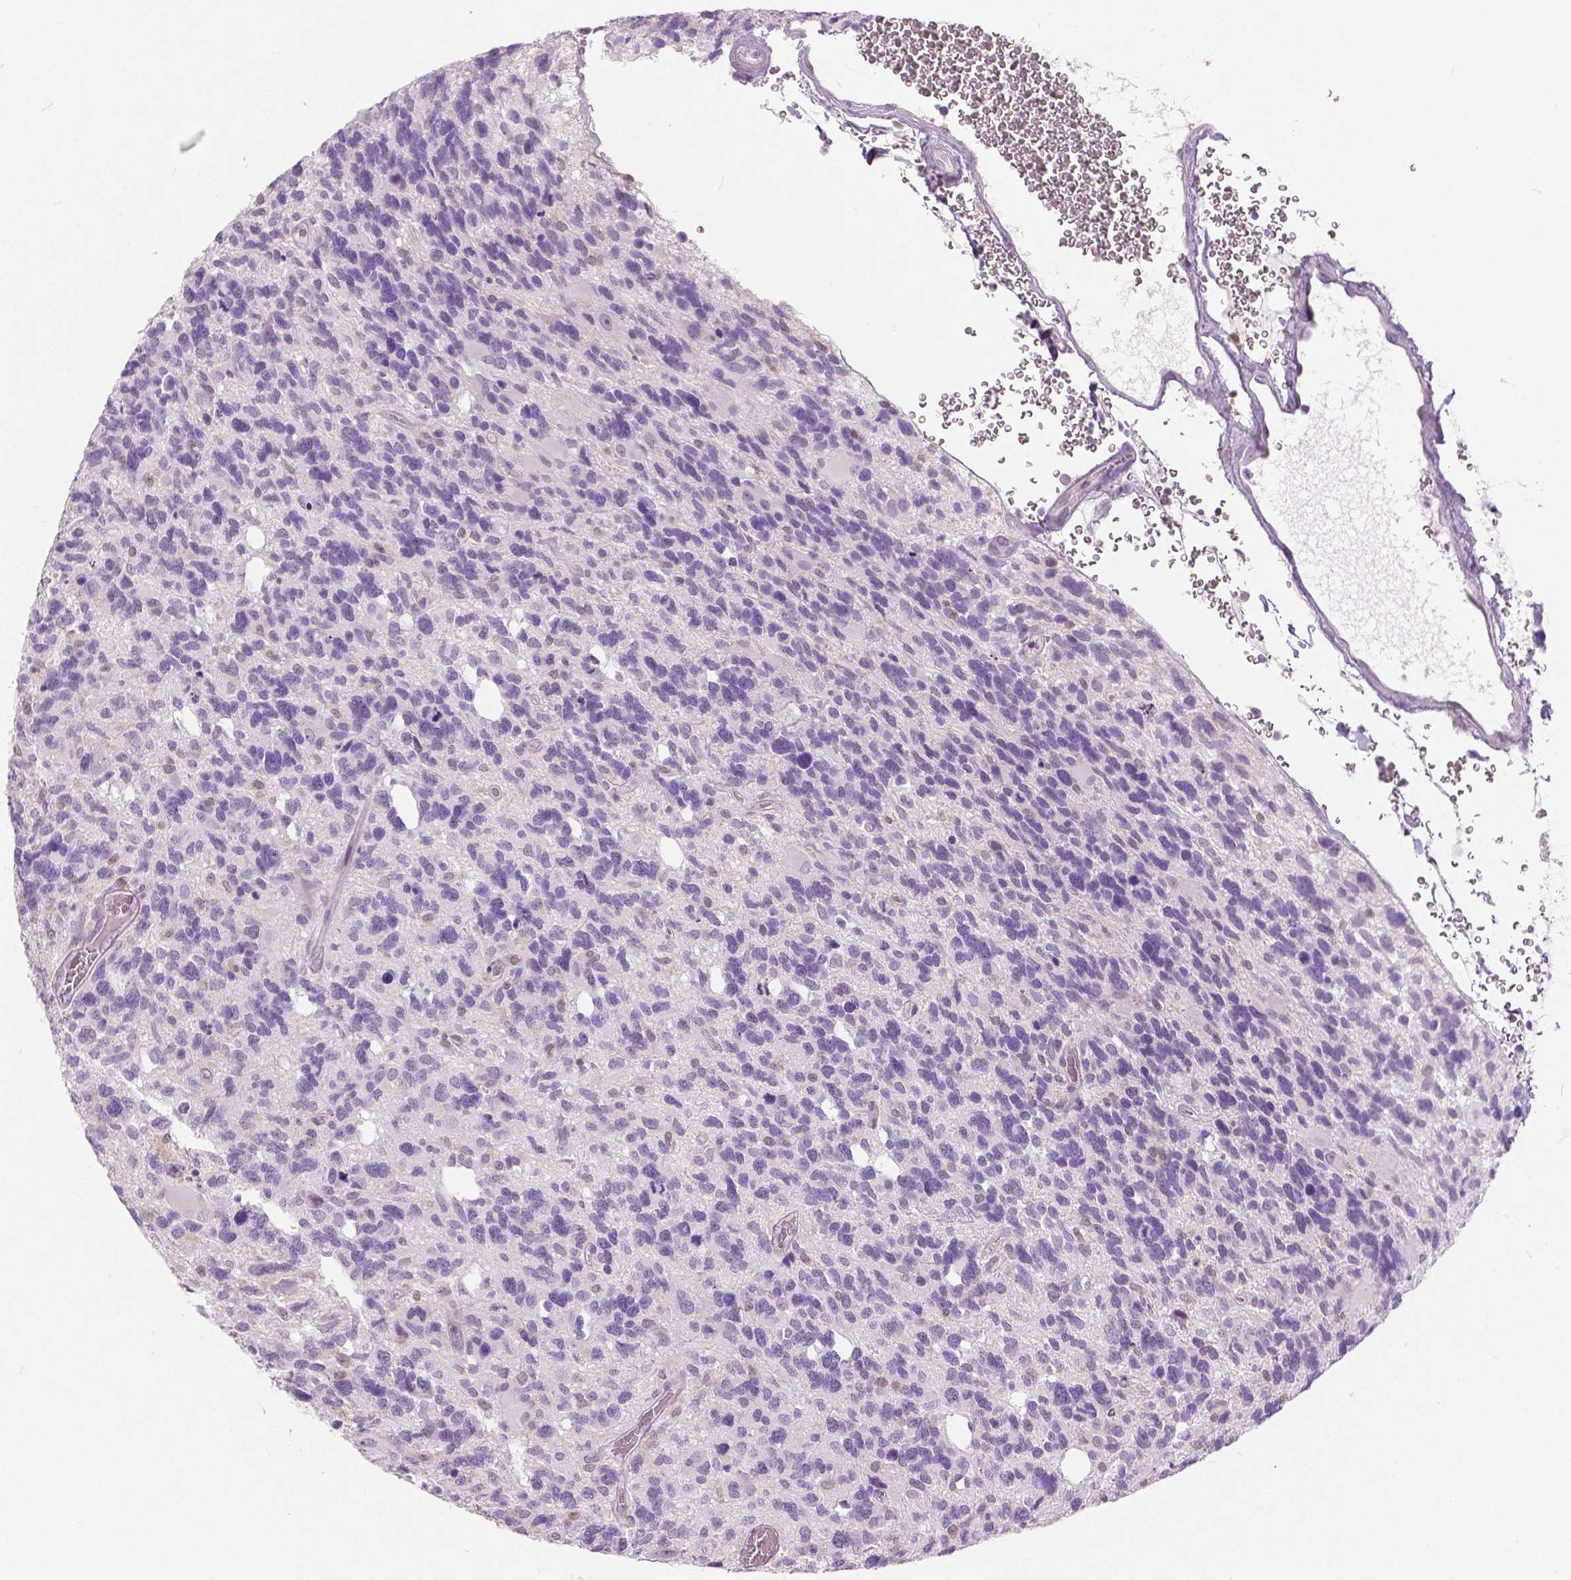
{"staining": {"intensity": "negative", "quantity": "none", "location": "none"}, "tissue": "glioma", "cell_type": "Tumor cells", "image_type": "cancer", "snomed": [{"axis": "morphology", "description": "Glioma, malignant, High grade"}, {"axis": "topography", "description": "Brain"}], "caption": "Malignant high-grade glioma stained for a protein using immunohistochemistry (IHC) exhibits no expression tumor cells.", "gene": "GALM", "patient": {"sex": "male", "age": 49}}